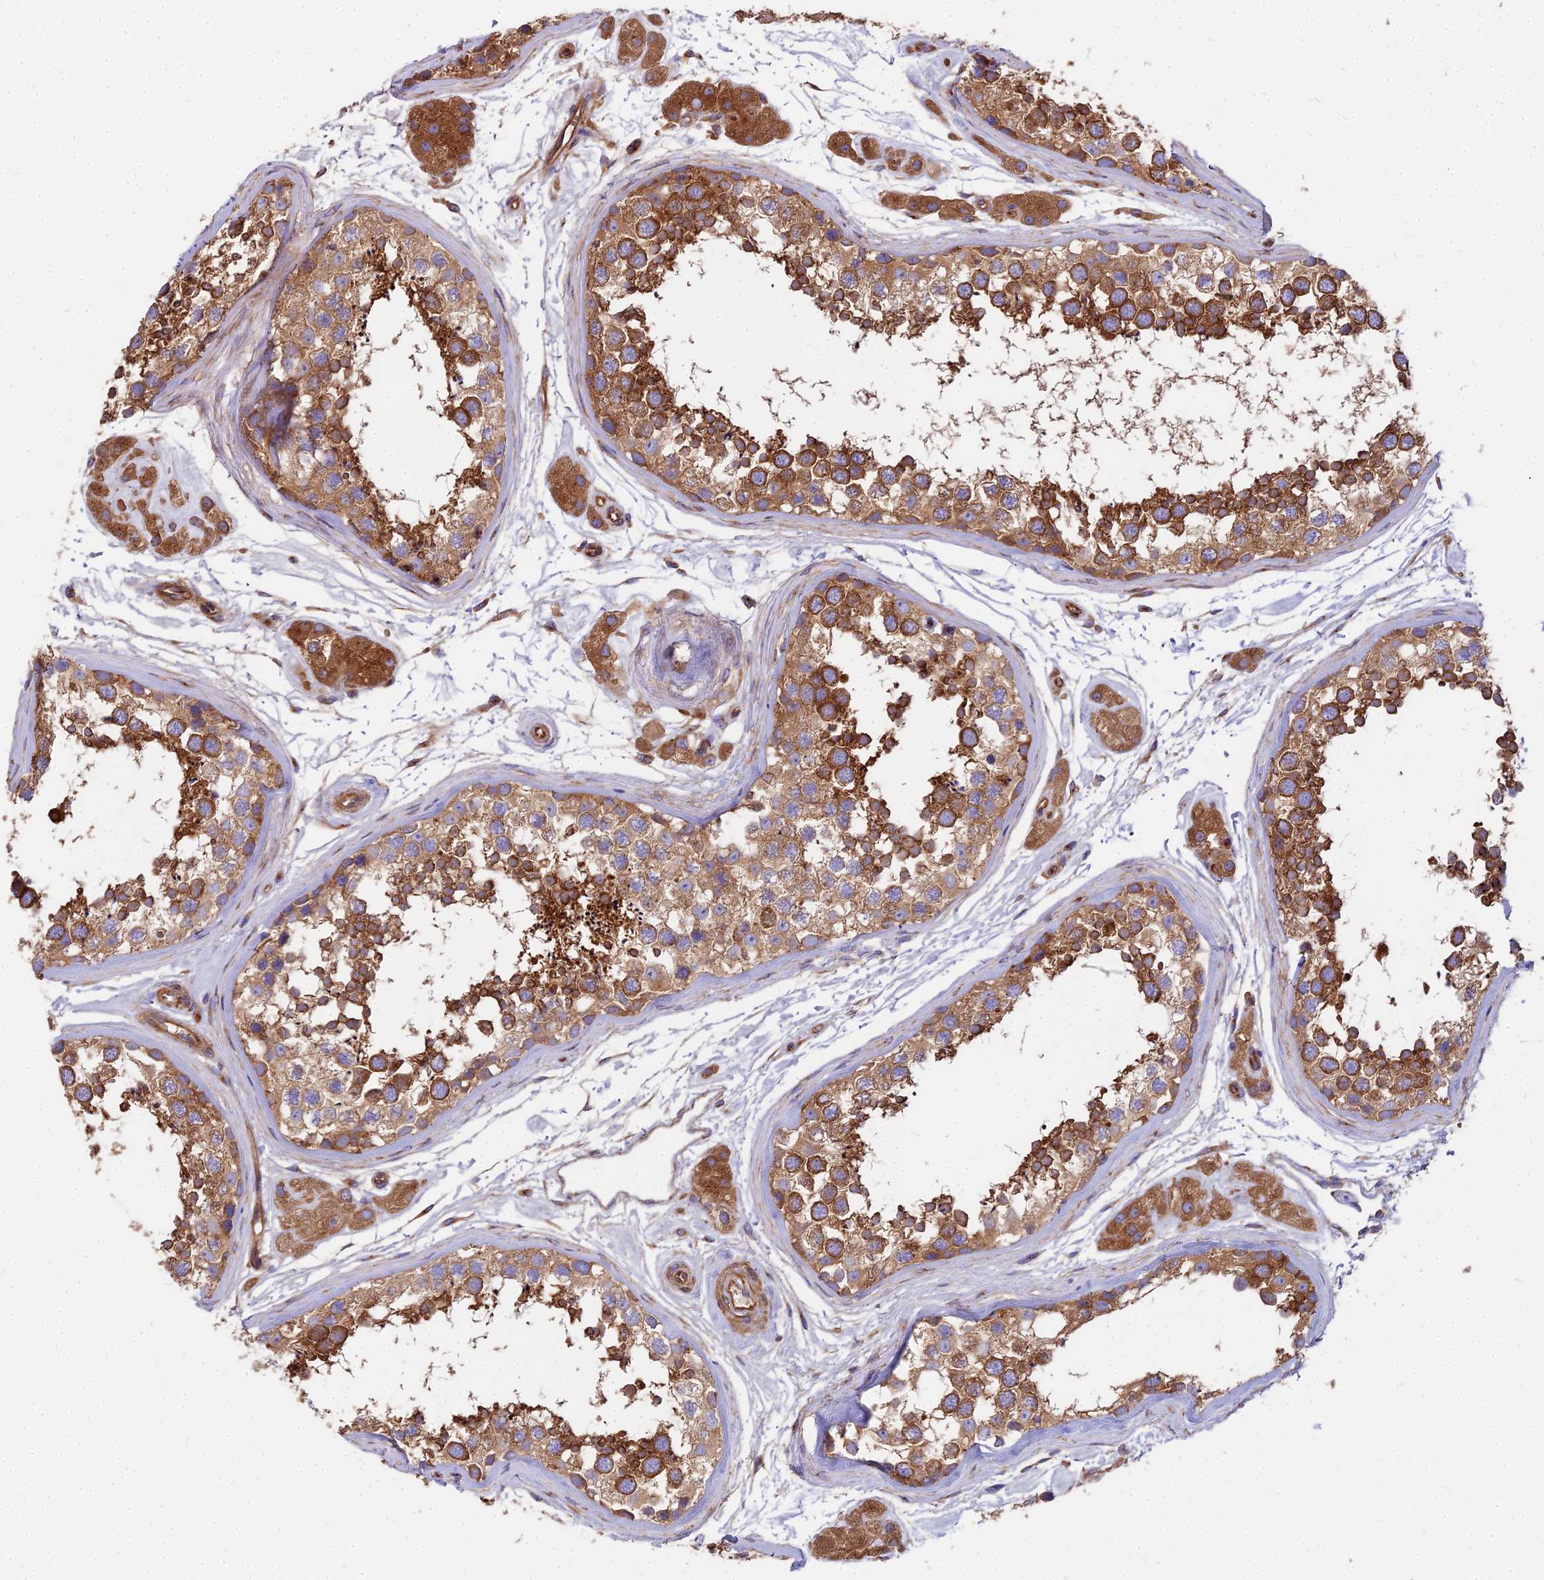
{"staining": {"intensity": "strong", "quantity": ">75%", "location": "cytoplasmic/membranous"}, "tissue": "testis", "cell_type": "Cells in seminiferous ducts", "image_type": "normal", "snomed": [{"axis": "morphology", "description": "Normal tissue, NOS"}, {"axis": "topography", "description": "Testis"}], "caption": "Approximately >75% of cells in seminiferous ducts in unremarkable human testis show strong cytoplasmic/membranous protein staining as visualized by brown immunohistochemical staining.", "gene": "DCTN3", "patient": {"sex": "male", "age": 56}}